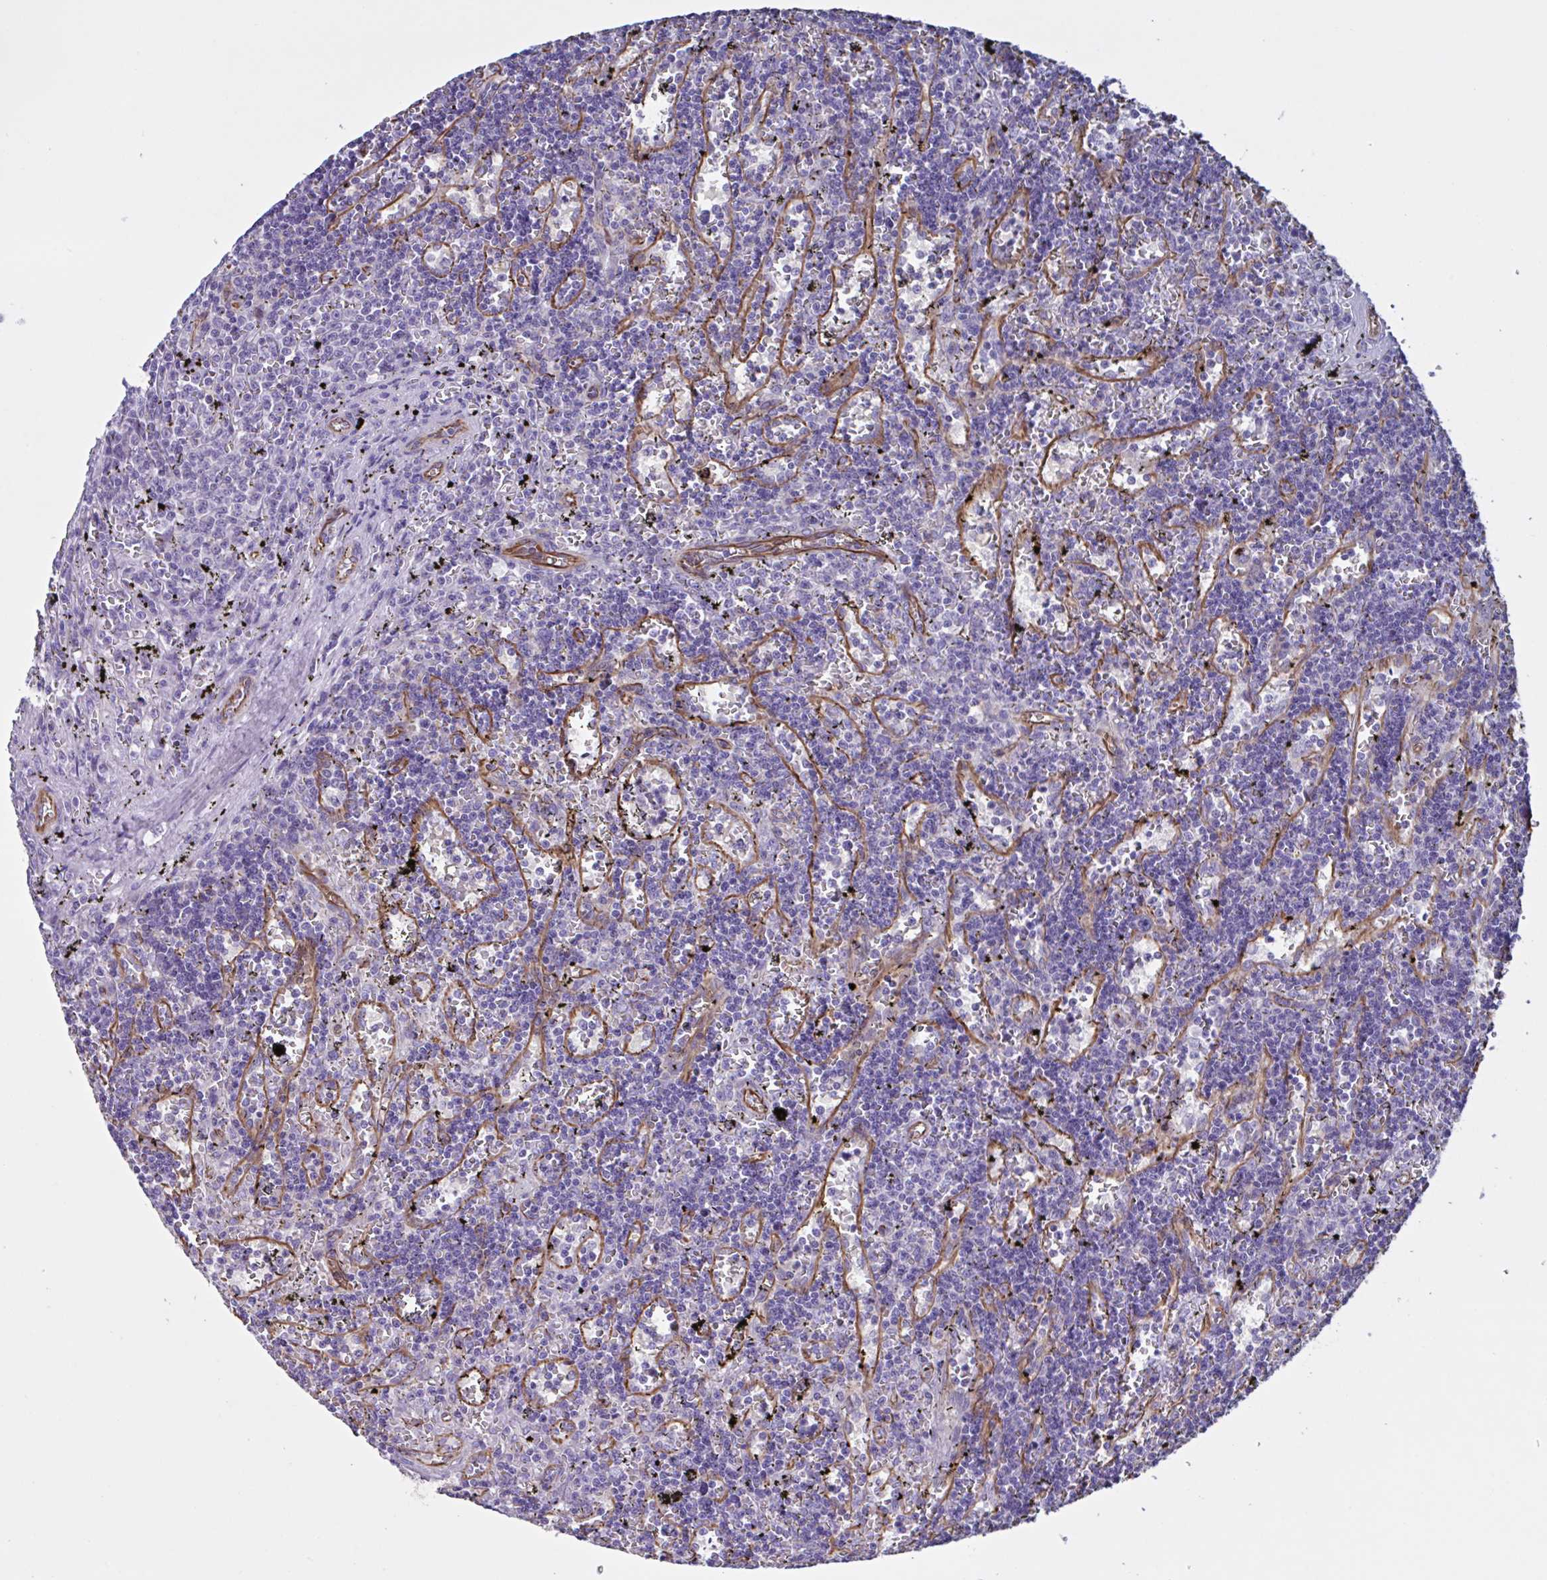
{"staining": {"intensity": "negative", "quantity": "none", "location": "none"}, "tissue": "lymphoma", "cell_type": "Tumor cells", "image_type": "cancer", "snomed": [{"axis": "morphology", "description": "Malignant lymphoma, non-Hodgkin's type, Low grade"}, {"axis": "topography", "description": "Spleen"}], "caption": "A histopathology image of lymphoma stained for a protein reveals no brown staining in tumor cells. Nuclei are stained in blue.", "gene": "TMEM86B", "patient": {"sex": "male", "age": 60}}